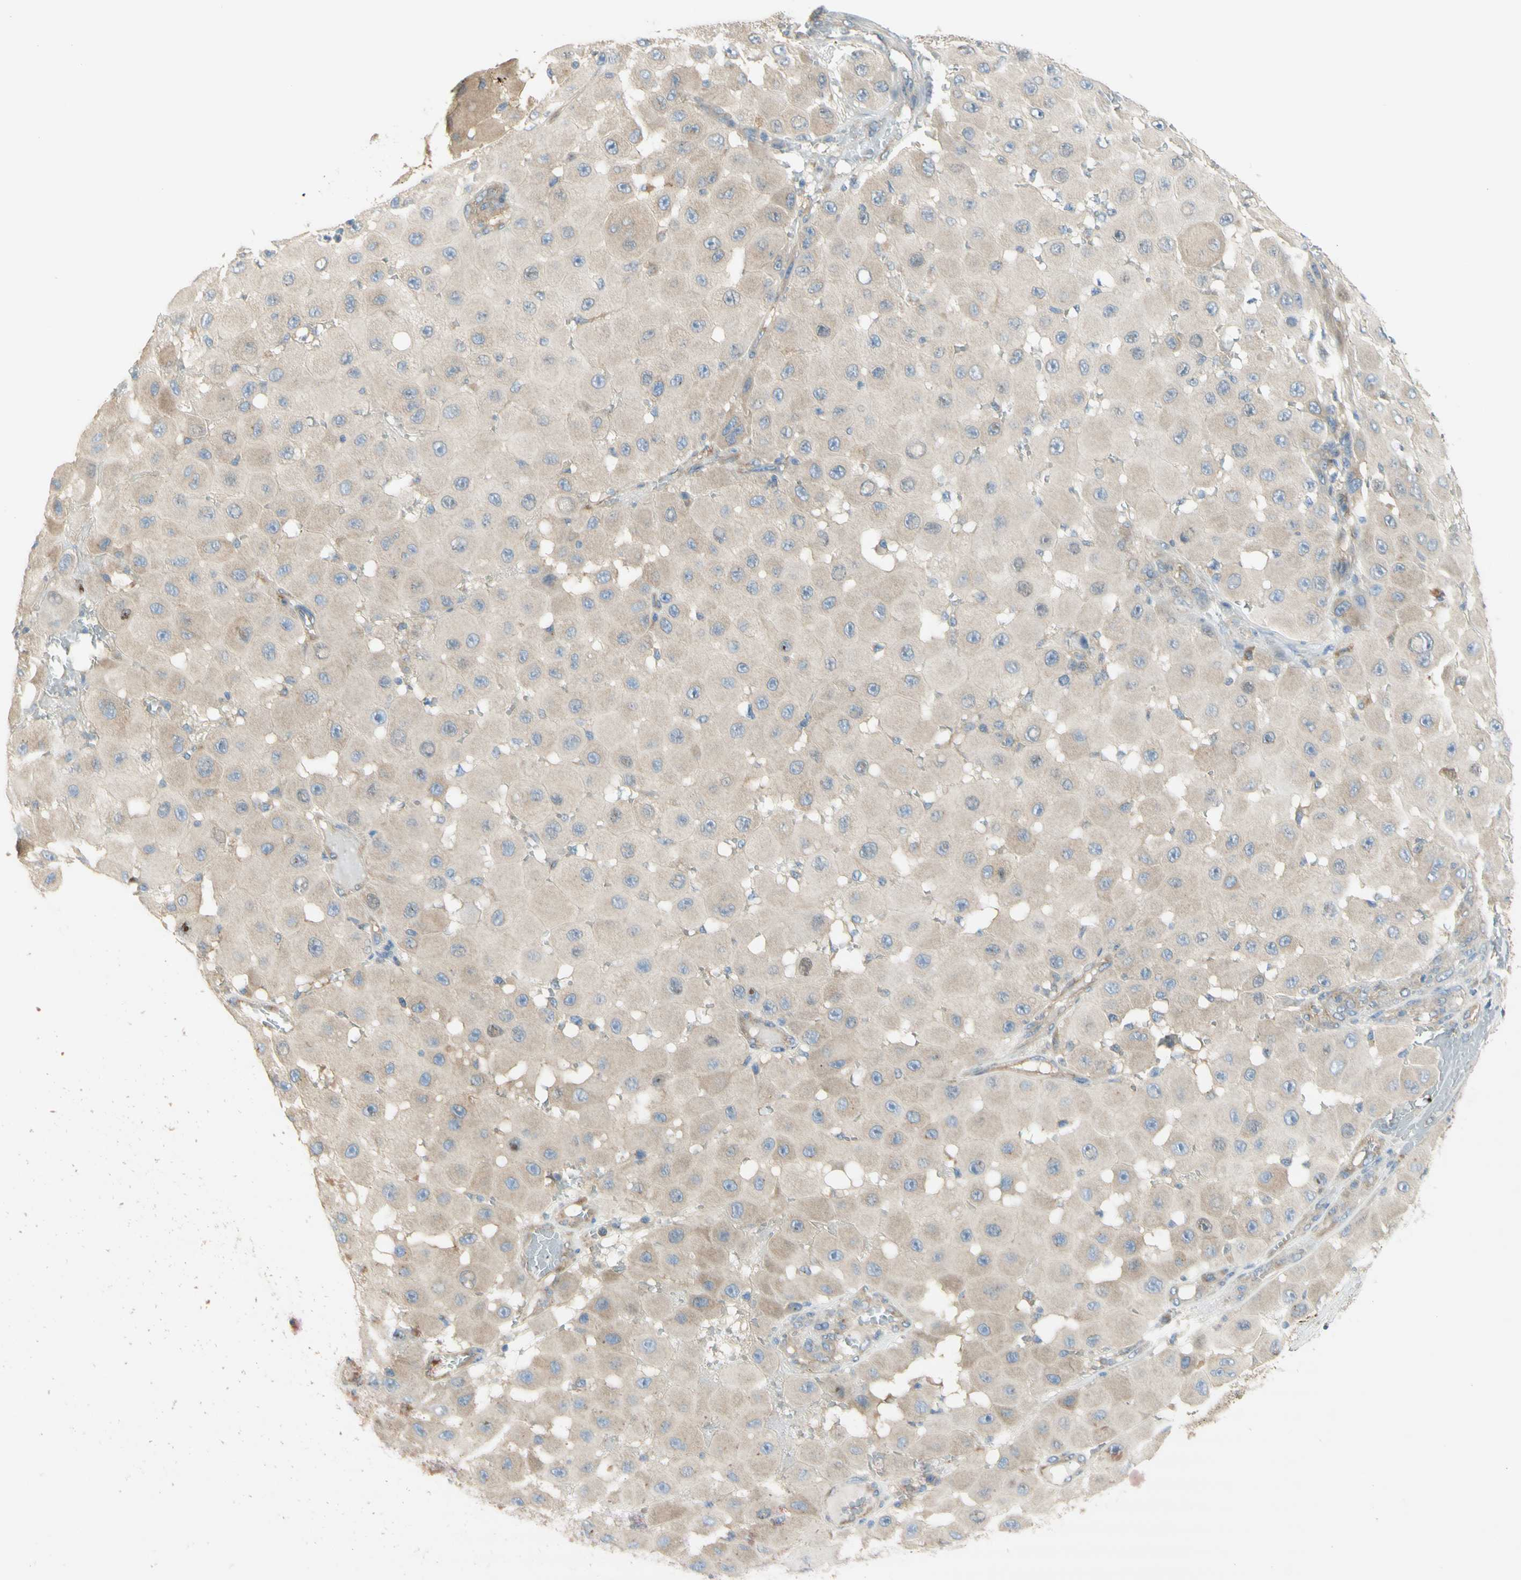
{"staining": {"intensity": "weak", "quantity": ">75%", "location": "cytoplasmic/membranous"}, "tissue": "melanoma", "cell_type": "Tumor cells", "image_type": "cancer", "snomed": [{"axis": "morphology", "description": "Malignant melanoma, NOS"}, {"axis": "topography", "description": "Skin"}], "caption": "Immunohistochemistry staining of melanoma, which shows low levels of weak cytoplasmic/membranous positivity in about >75% of tumor cells indicating weak cytoplasmic/membranous protein positivity. The staining was performed using DAB (3,3'-diaminobenzidine) (brown) for protein detection and nuclei were counterstained in hematoxylin (blue).", "gene": "DYNC1H1", "patient": {"sex": "female", "age": 81}}